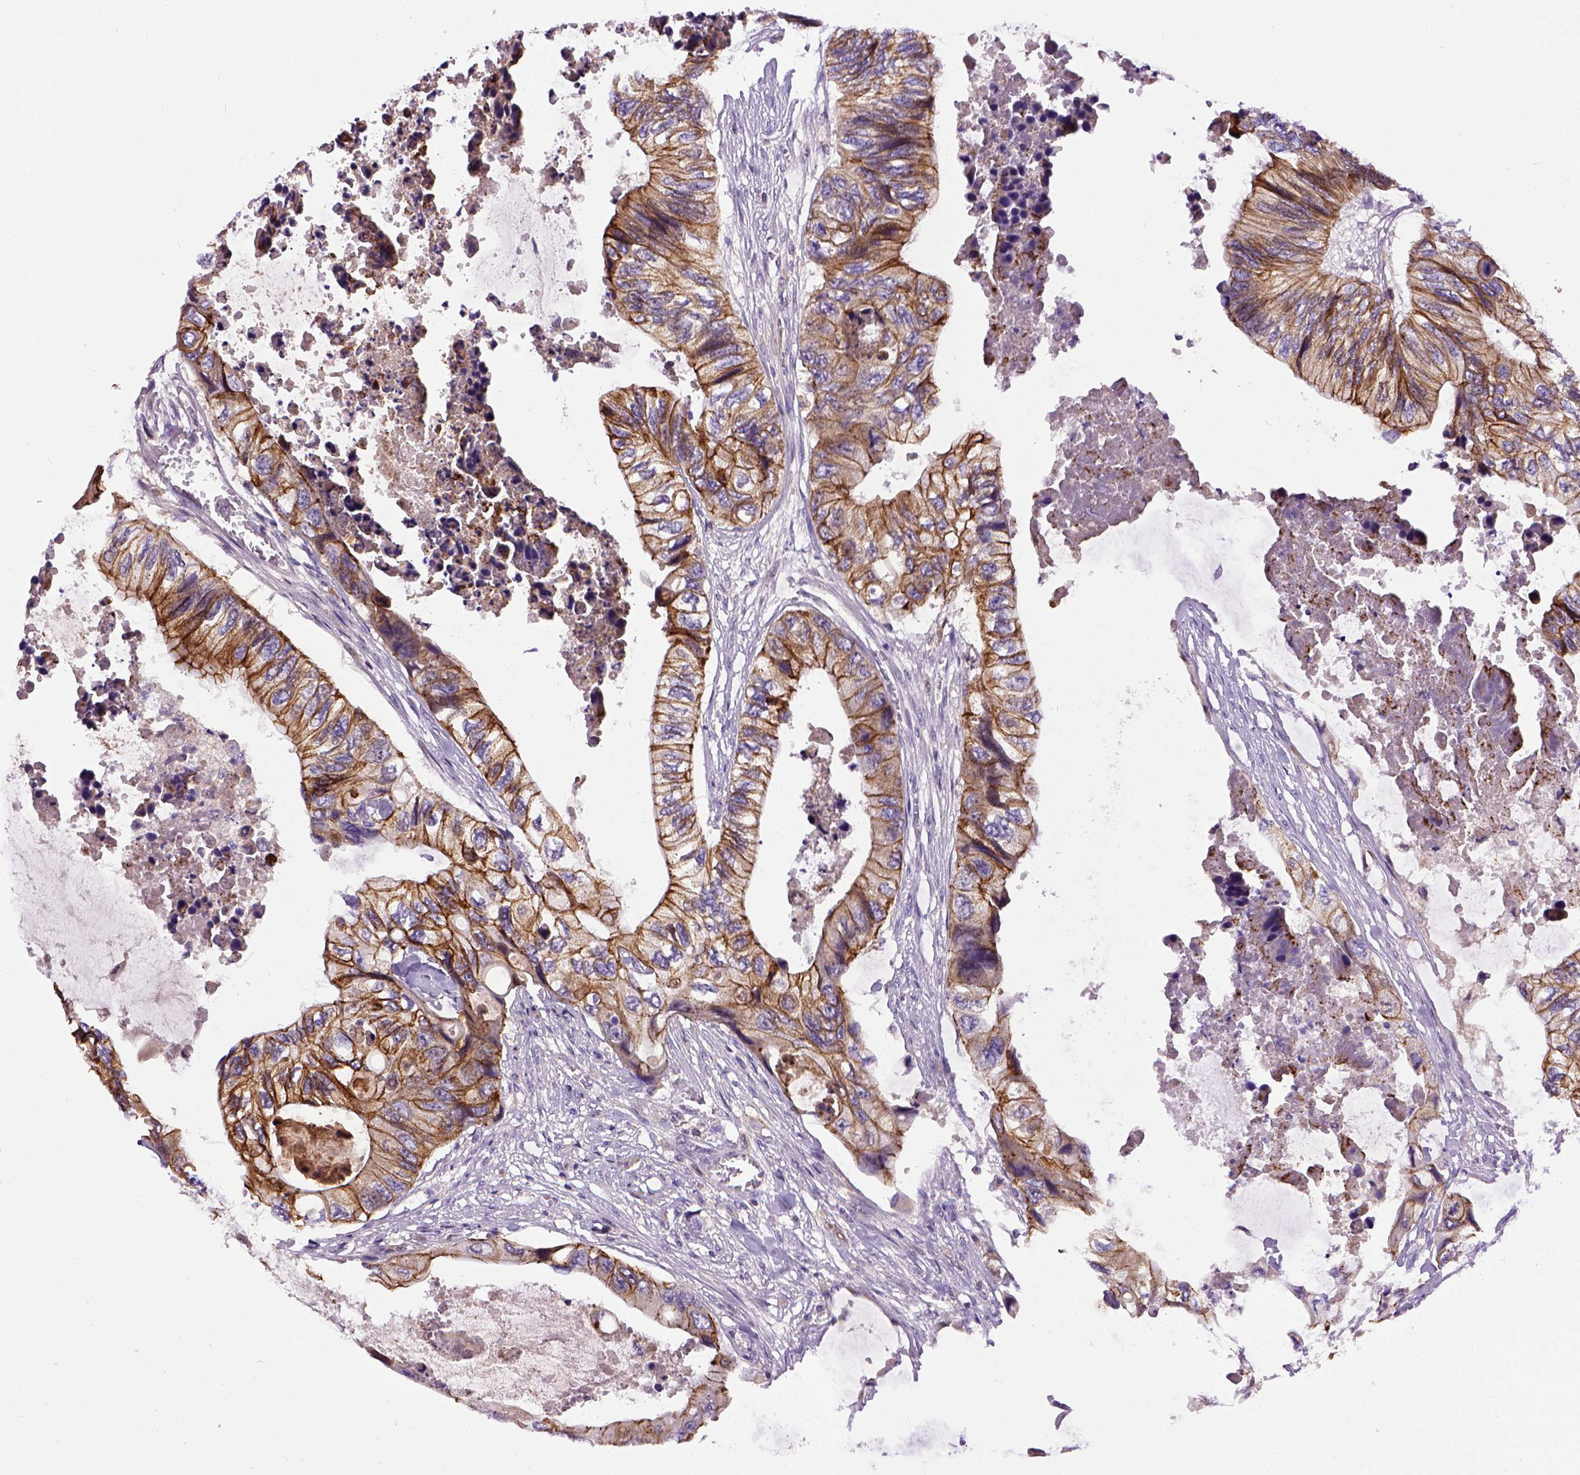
{"staining": {"intensity": "strong", "quantity": ">75%", "location": "cytoplasmic/membranous"}, "tissue": "colorectal cancer", "cell_type": "Tumor cells", "image_type": "cancer", "snomed": [{"axis": "morphology", "description": "Adenocarcinoma, NOS"}, {"axis": "topography", "description": "Rectum"}], "caption": "DAB (3,3'-diaminobenzidine) immunohistochemical staining of human colorectal adenocarcinoma demonstrates strong cytoplasmic/membranous protein expression in approximately >75% of tumor cells.", "gene": "CDH1", "patient": {"sex": "male", "age": 63}}